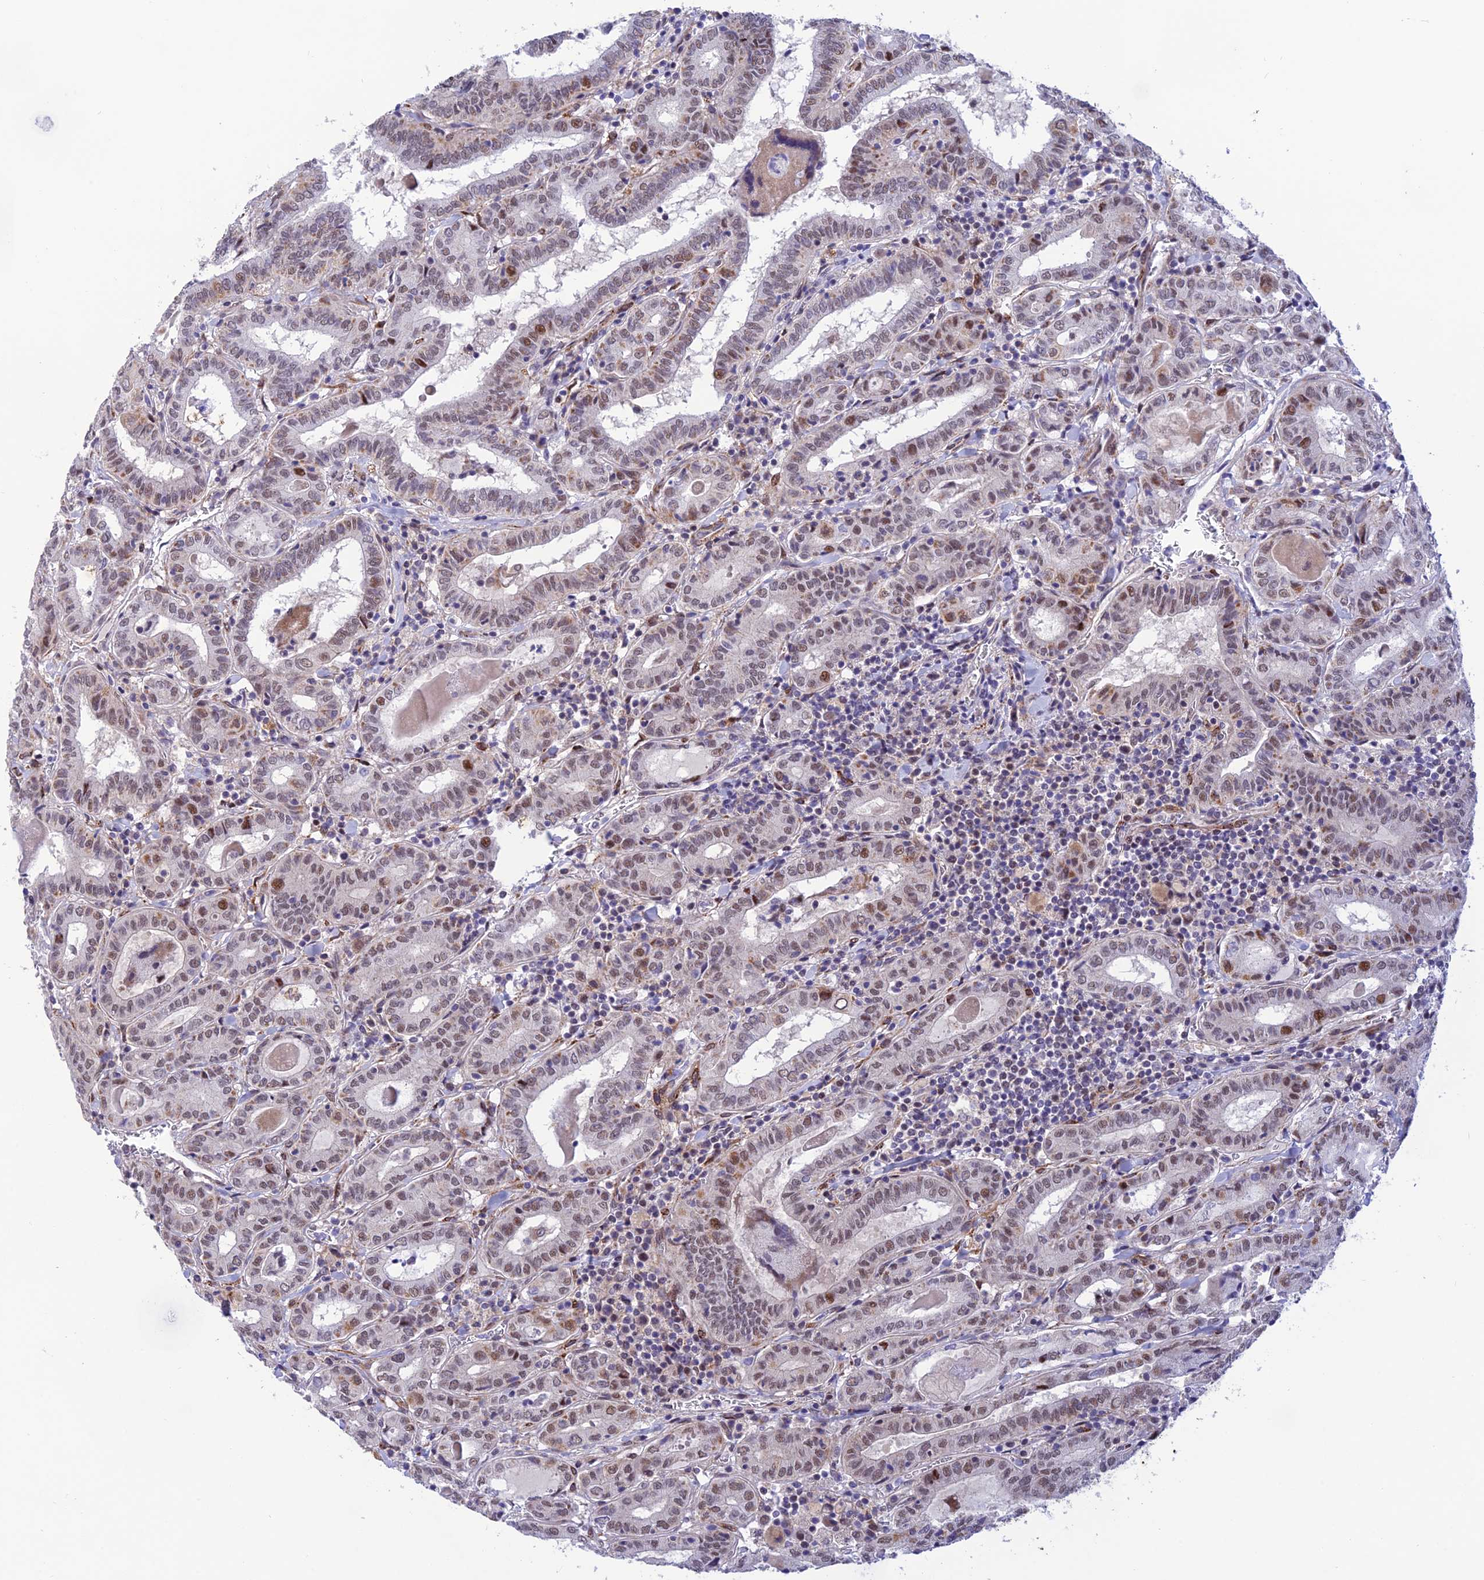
{"staining": {"intensity": "moderate", "quantity": ">75%", "location": "nuclear"}, "tissue": "thyroid cancer", "cell_type": "Tumor cells", "image_type": "cancer", "snomed": [{"axis": "morphology", "description": "Papillary adenocarcinoma, NOS"}, {"axis": "topography", "description": "Thyroid gland"}], "caption": "Tumor cells show moderate nuclear expression in about >75% of cells in thyroid papillary adenocarcinoma.", "gene": "WDR55", "patient": {"sex": "female", "age": 72}}